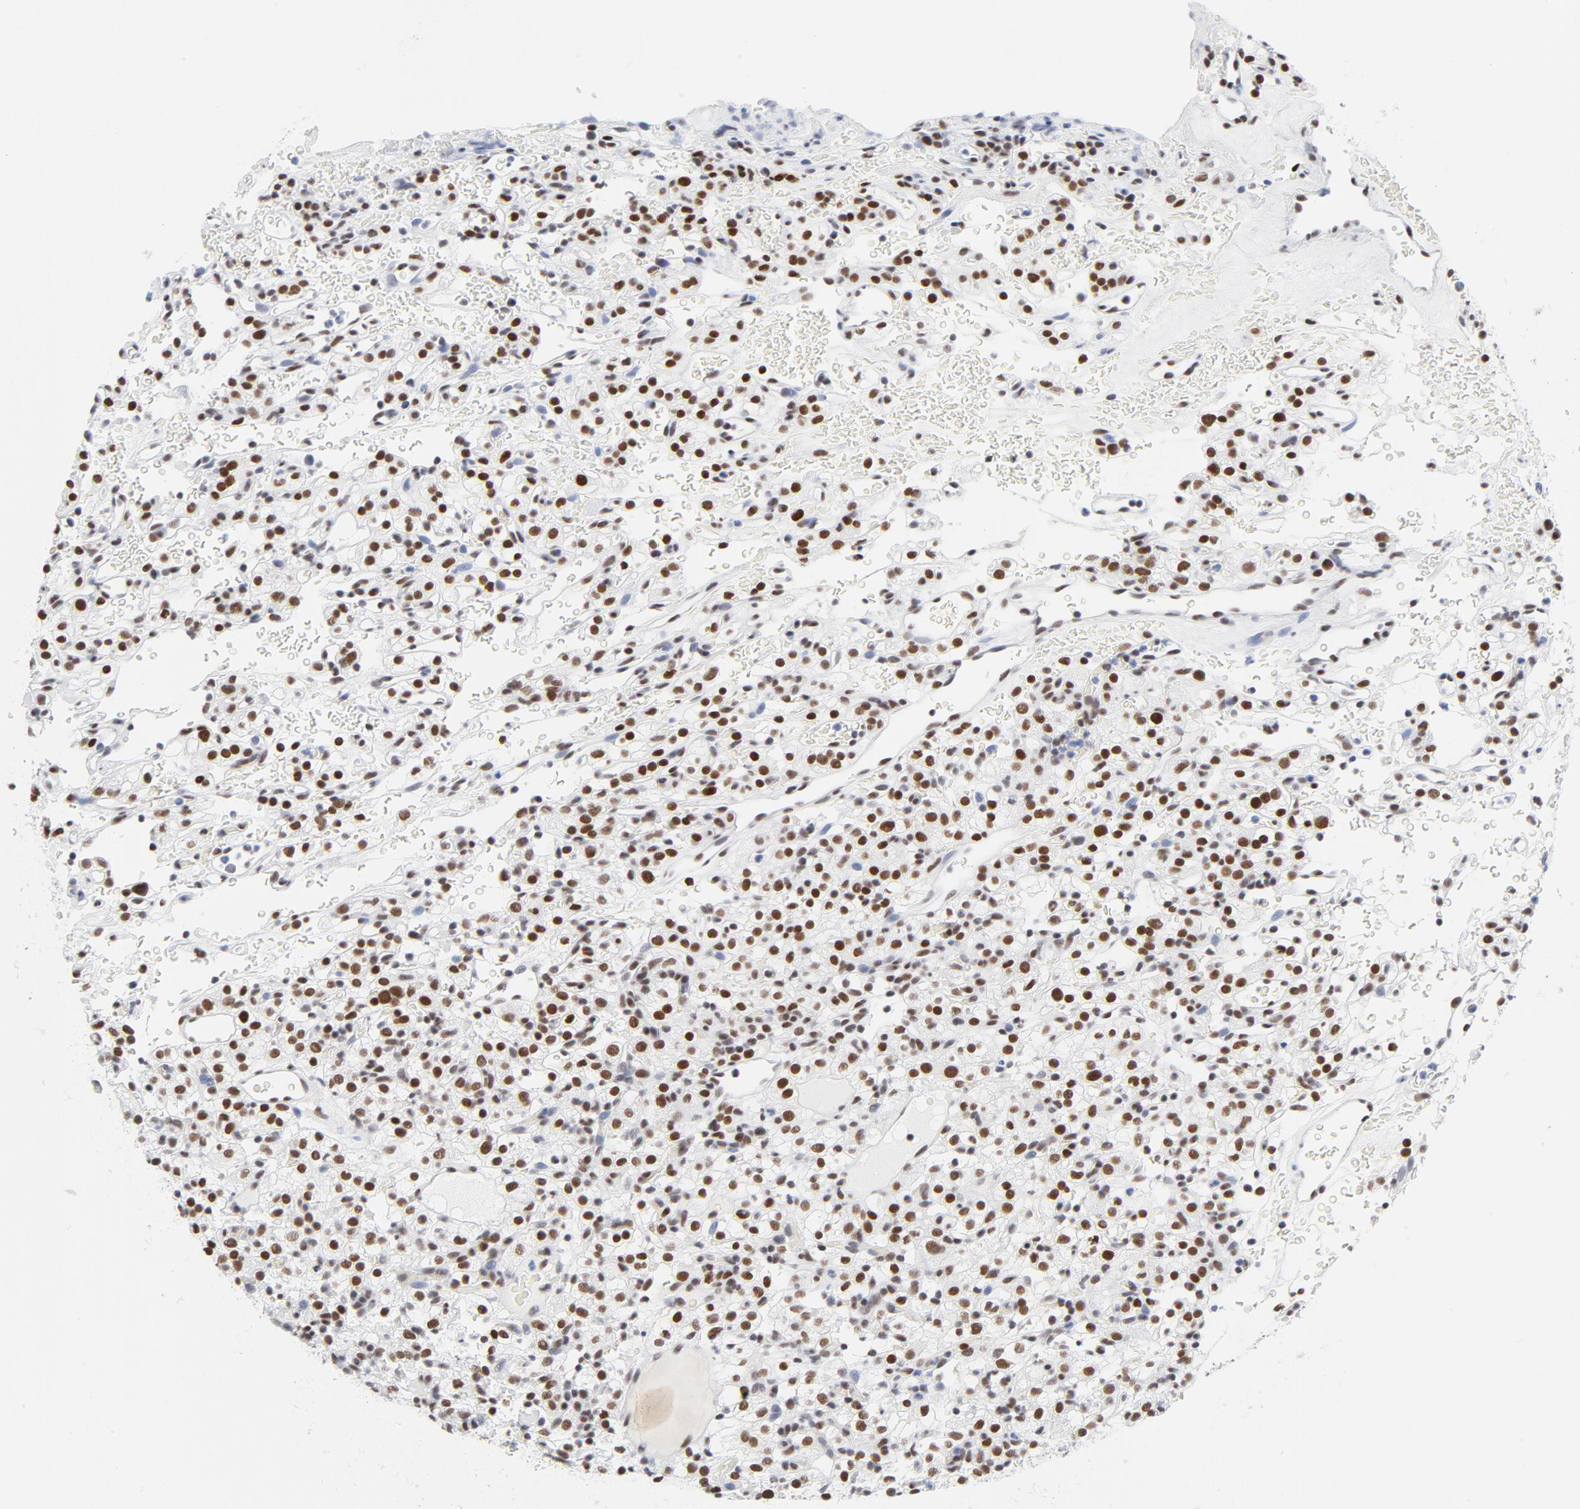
{"staining": {"intensity": "strong", "quantity": ">75%", "location": "nuclear"}, "tissue": "renal cancer", "cell_type": "Tumor cells", "image_type": "cancer", "snomed": [{"axis": "morphology", "description": "Normal tissue, NOS"}, {"axis": "morphology", "description": "Adenocarcinoma, NOS"}, {"axis": "topography", "description": "Kidney"}], "caption": "A brown stain labels strong nuclear staining of a protein in human renal adenocarcinoma tumor cells.", "gene": "ATF2", "patient": {"sex": "female", "age": 72}}